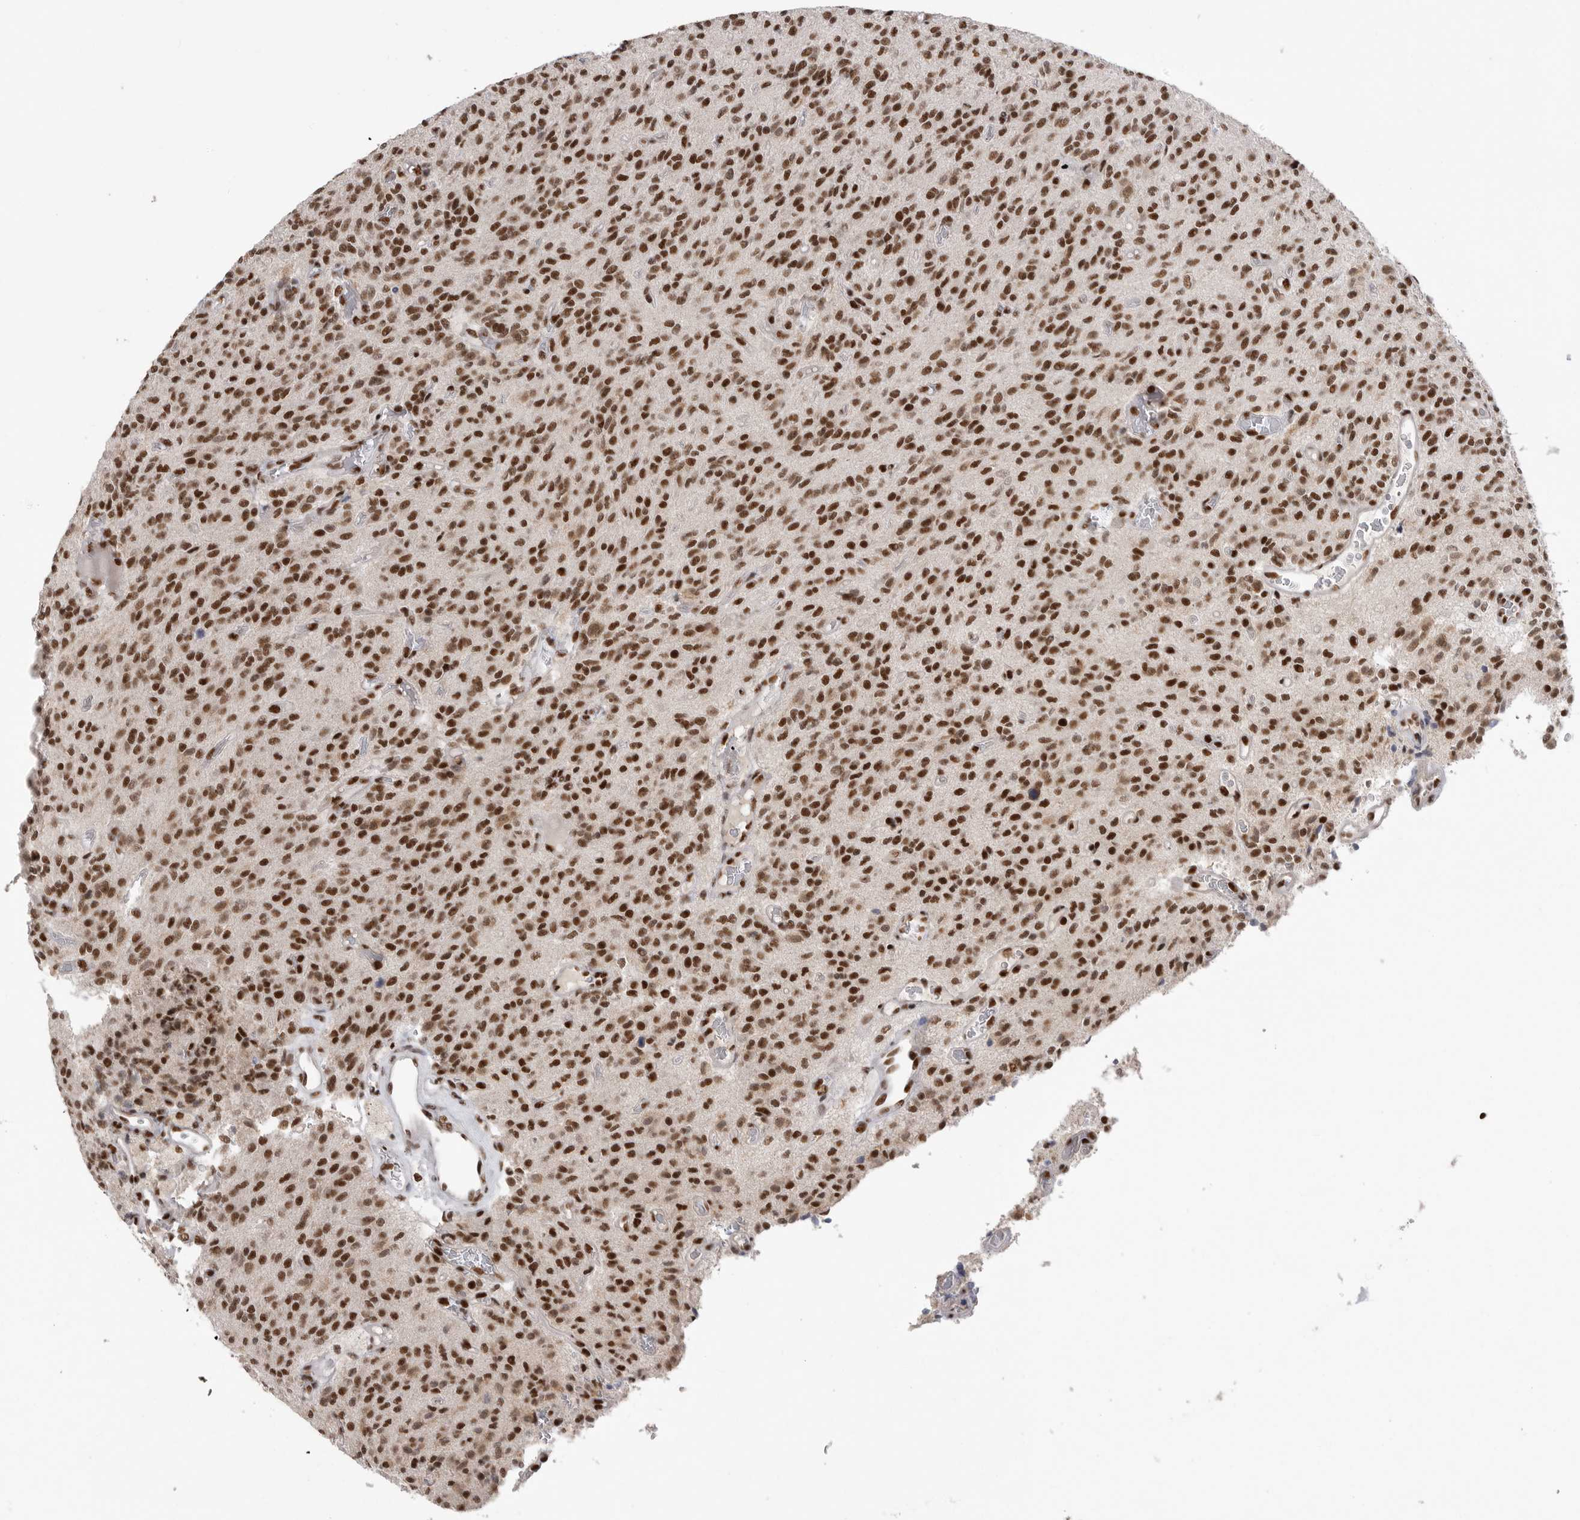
{"staining": {"intensity": "strong", "quantity": ">75%", "location": "nuclear"}, "tissue": "glioma", "cell_type": "Tumor cells", "image_type": "cancer", "snomed": [{"axis": "morphology", "description": "Glioma, malignant, High grade"}, {"axis": "topography", "description": "Brain"}], "caption": "Human glioma stained with a protein marker exhibits strong staining in tumor cells.", "gene": "PPP1R8", "patient": {"sex": "male", "age": 34}}